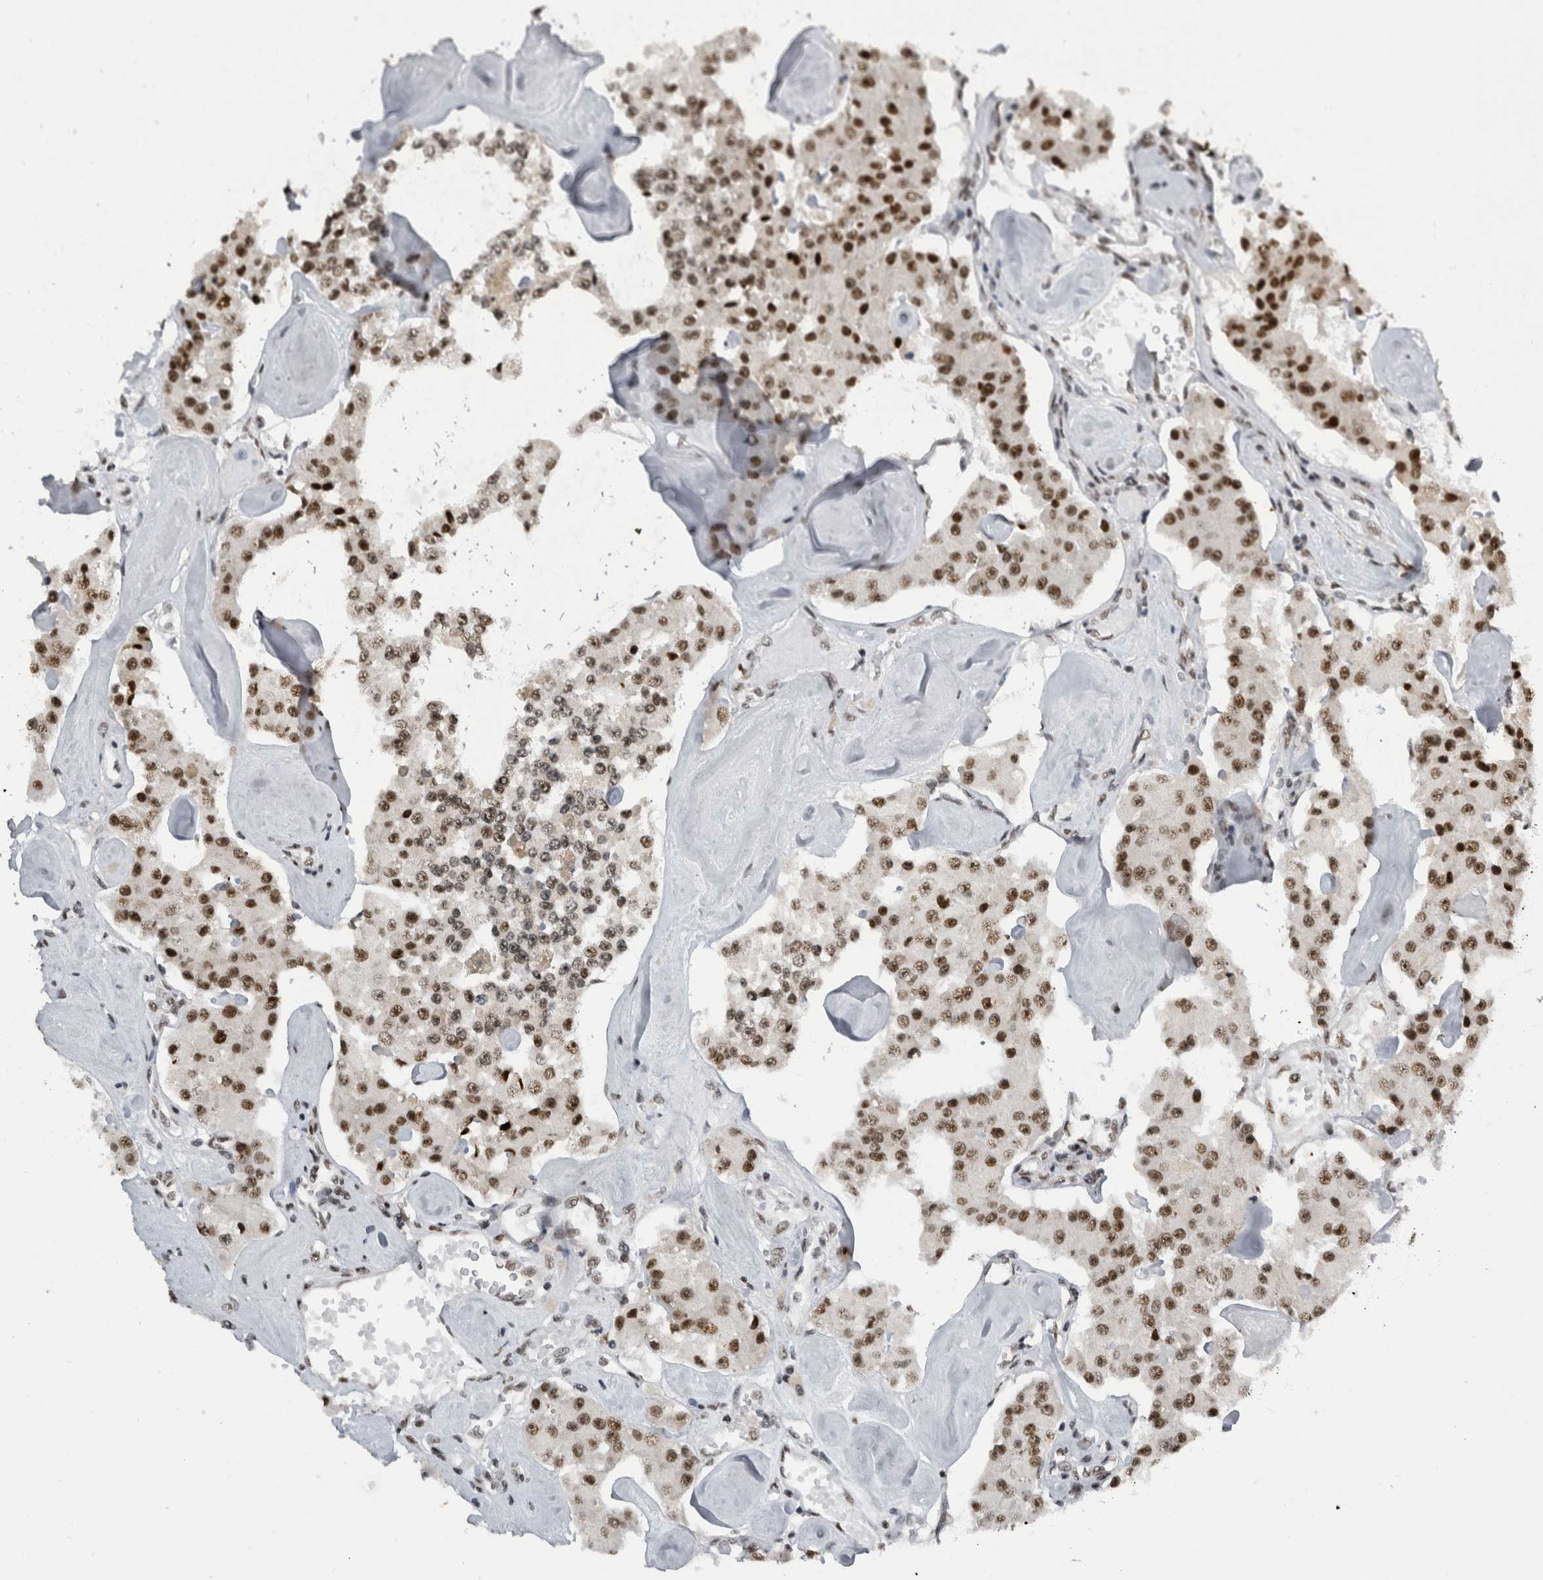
{"staining": {"intensity": "strong", "quantity": ">75%", "location": "nuclear"}, "tissue": "carcinoid", "cell_type": "Tumor cells", "image_type": "cancer", "snomed": [{"axis": "morphology", "description": "Carcinoid, malignant, NOS"}, {"axis": "topography", "description": "Pancreas"}], "caption": "The photomicrograph exhibits staining of carcinoid, revealing strong nuclear protein staining (brown color) within tumor cells.", "gene": "ZSCAN2", "patient": {"sex": "male", "age": 41}}